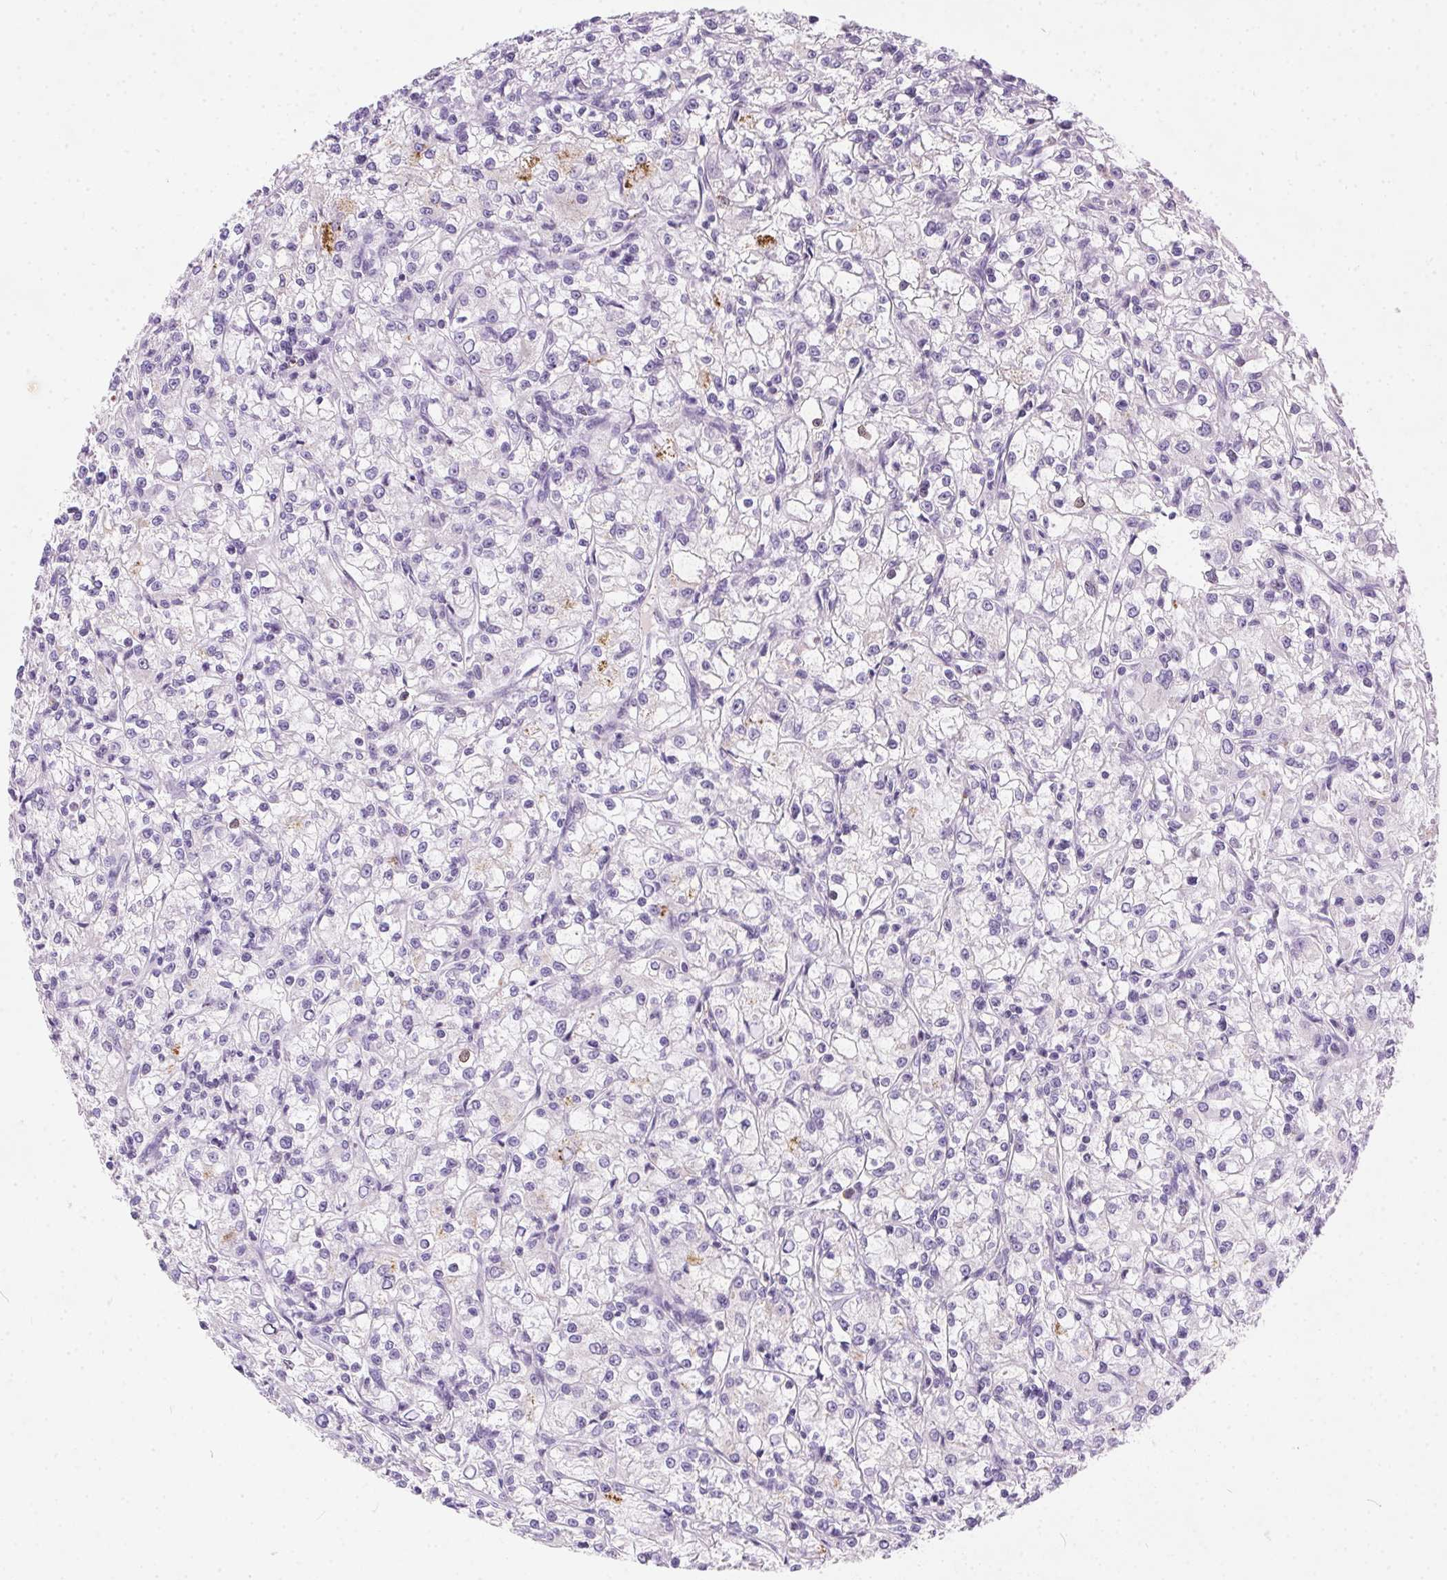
{"staining": {"intensity": "negative", "quantity": "none", "location": "none"}, "tissue": "renal cancer", "cell_type": "Tumor cells", "image_type": "cancer", "snomed": [{"axis": "morphology", "description": "Adenocarcinoma, NOS"}, {"axis": "topography", "description": "Kidney"}], "caption": "The image reveals no significant staining in tumor cells of renal cancer (adenocarcinoma).", "gene": "SSTR4", "patient": {"sex": "female", "age": 59}}